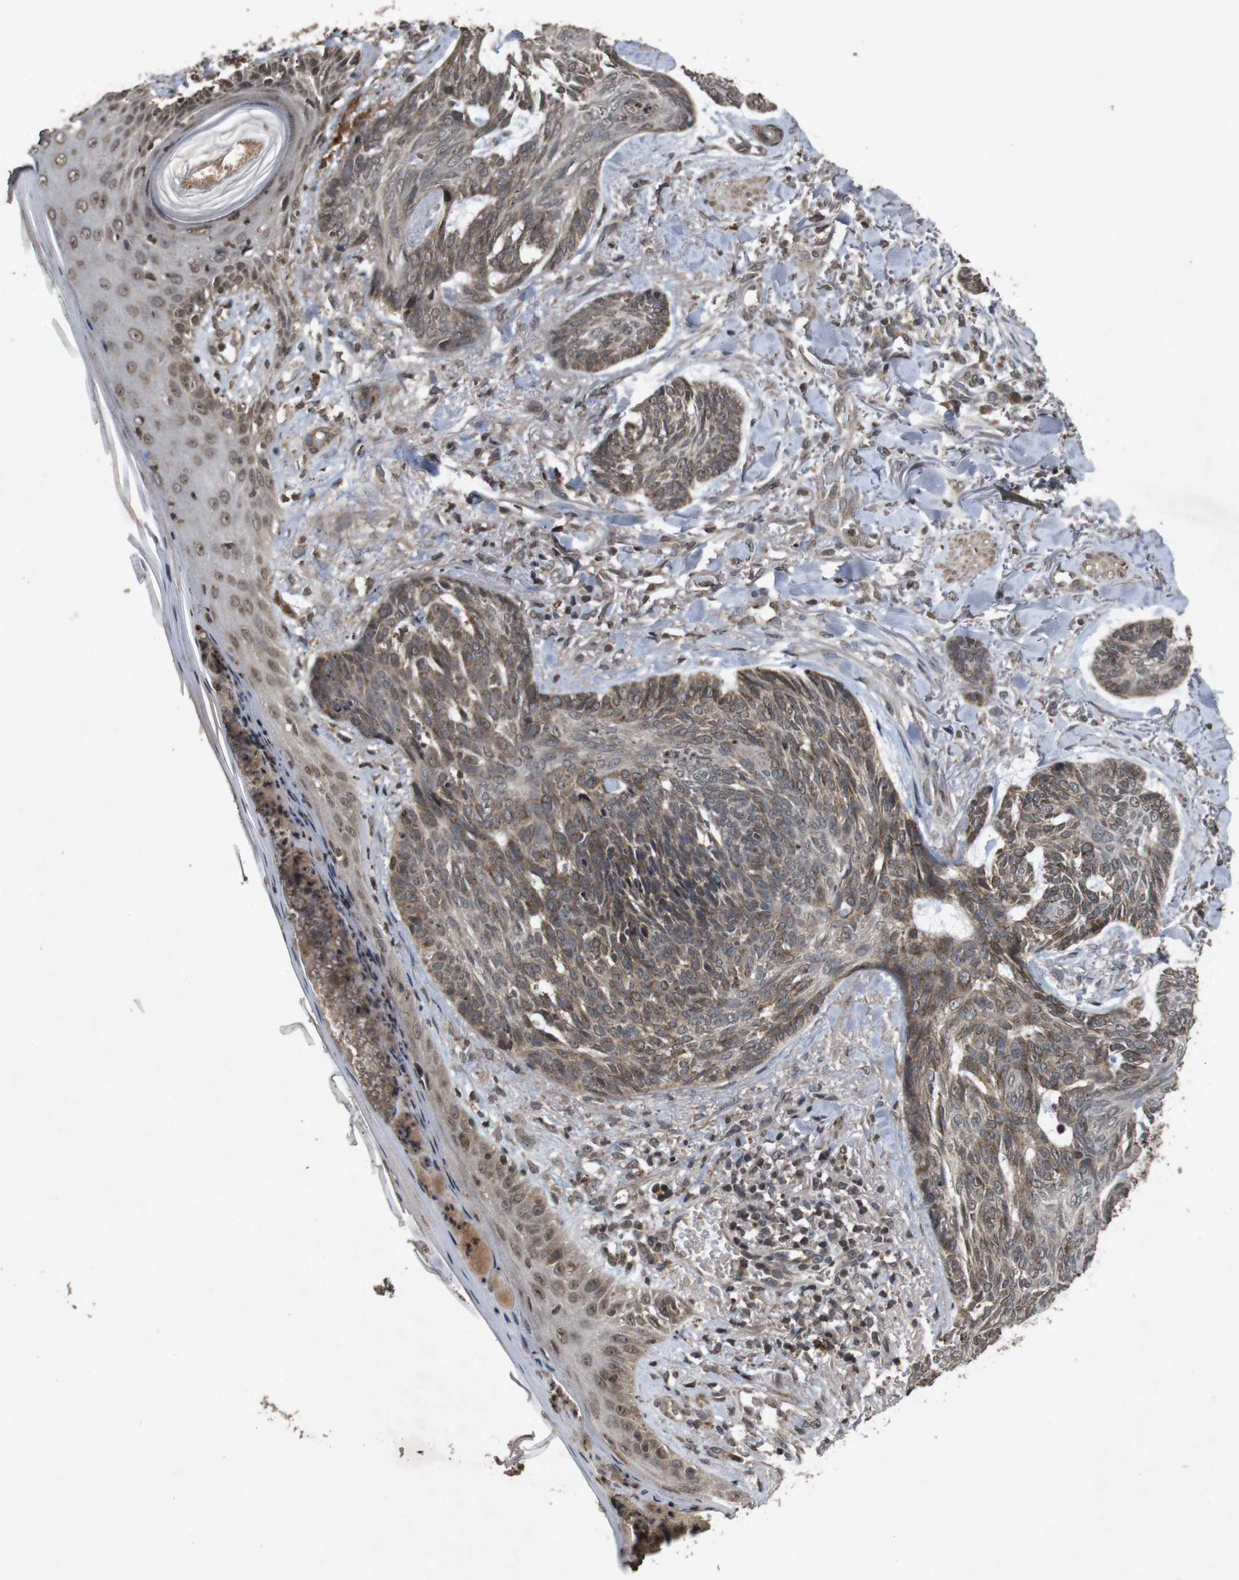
{"staining": {"intensity": "moderate", "quantity": "25%-75%", "location": "cytoplasmic/membranous"}, "tissue": "skin cancer", "cell_type": "Tumor cells", "image_type": "cancer", "snomed": [{"axis": "morphology", "description": "Basal cell carcinoma"}, {"axis": "topography", "description": "Skin"}], "caption": "Tumor cells display moderate cytoplasmic/membranous positivity in approximately 25%-75% of cells in skin cancer.", "gene": "SORL1", "patient": {"sex": "male", "age": 43}}